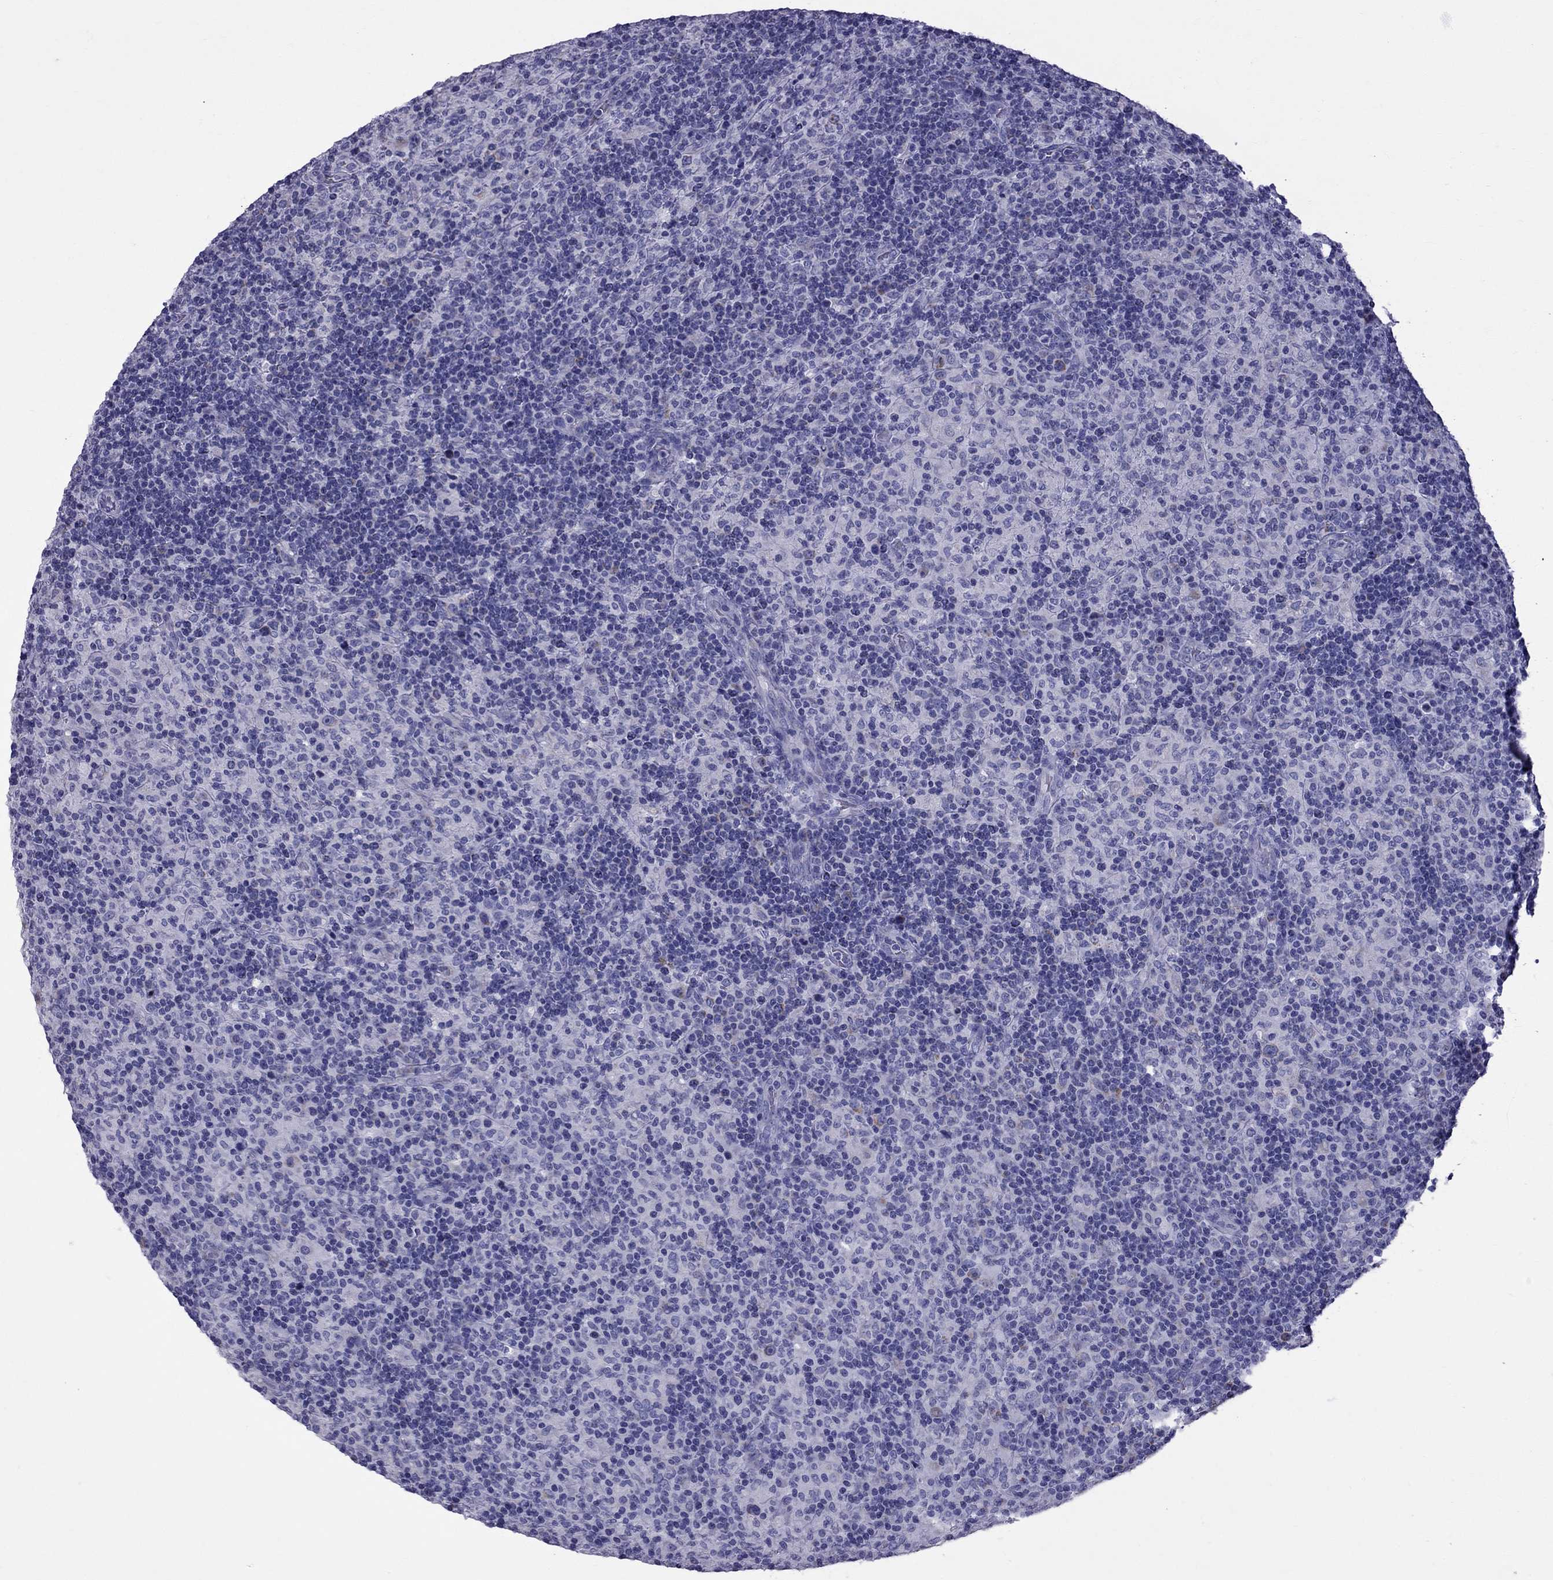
{"staining": {"intensity": "negative", "quantity": "none", "location": "none"}, "tissue": "lymphoma", "cell_type": "Tumor cells", "image_type": "cancer", "snomed": [{"axis": "morphology", "description": "Hodgkin's disease, NOS"}, {"axis": "topography", "description": "Lymph node"}], "caption": "Immunohistochemical staining of human Hodgkin's disease demonstrates no significant positivity in tumor cells.", "gene": "TTLL13", "patient": {"sex": "male", "age": 70}}